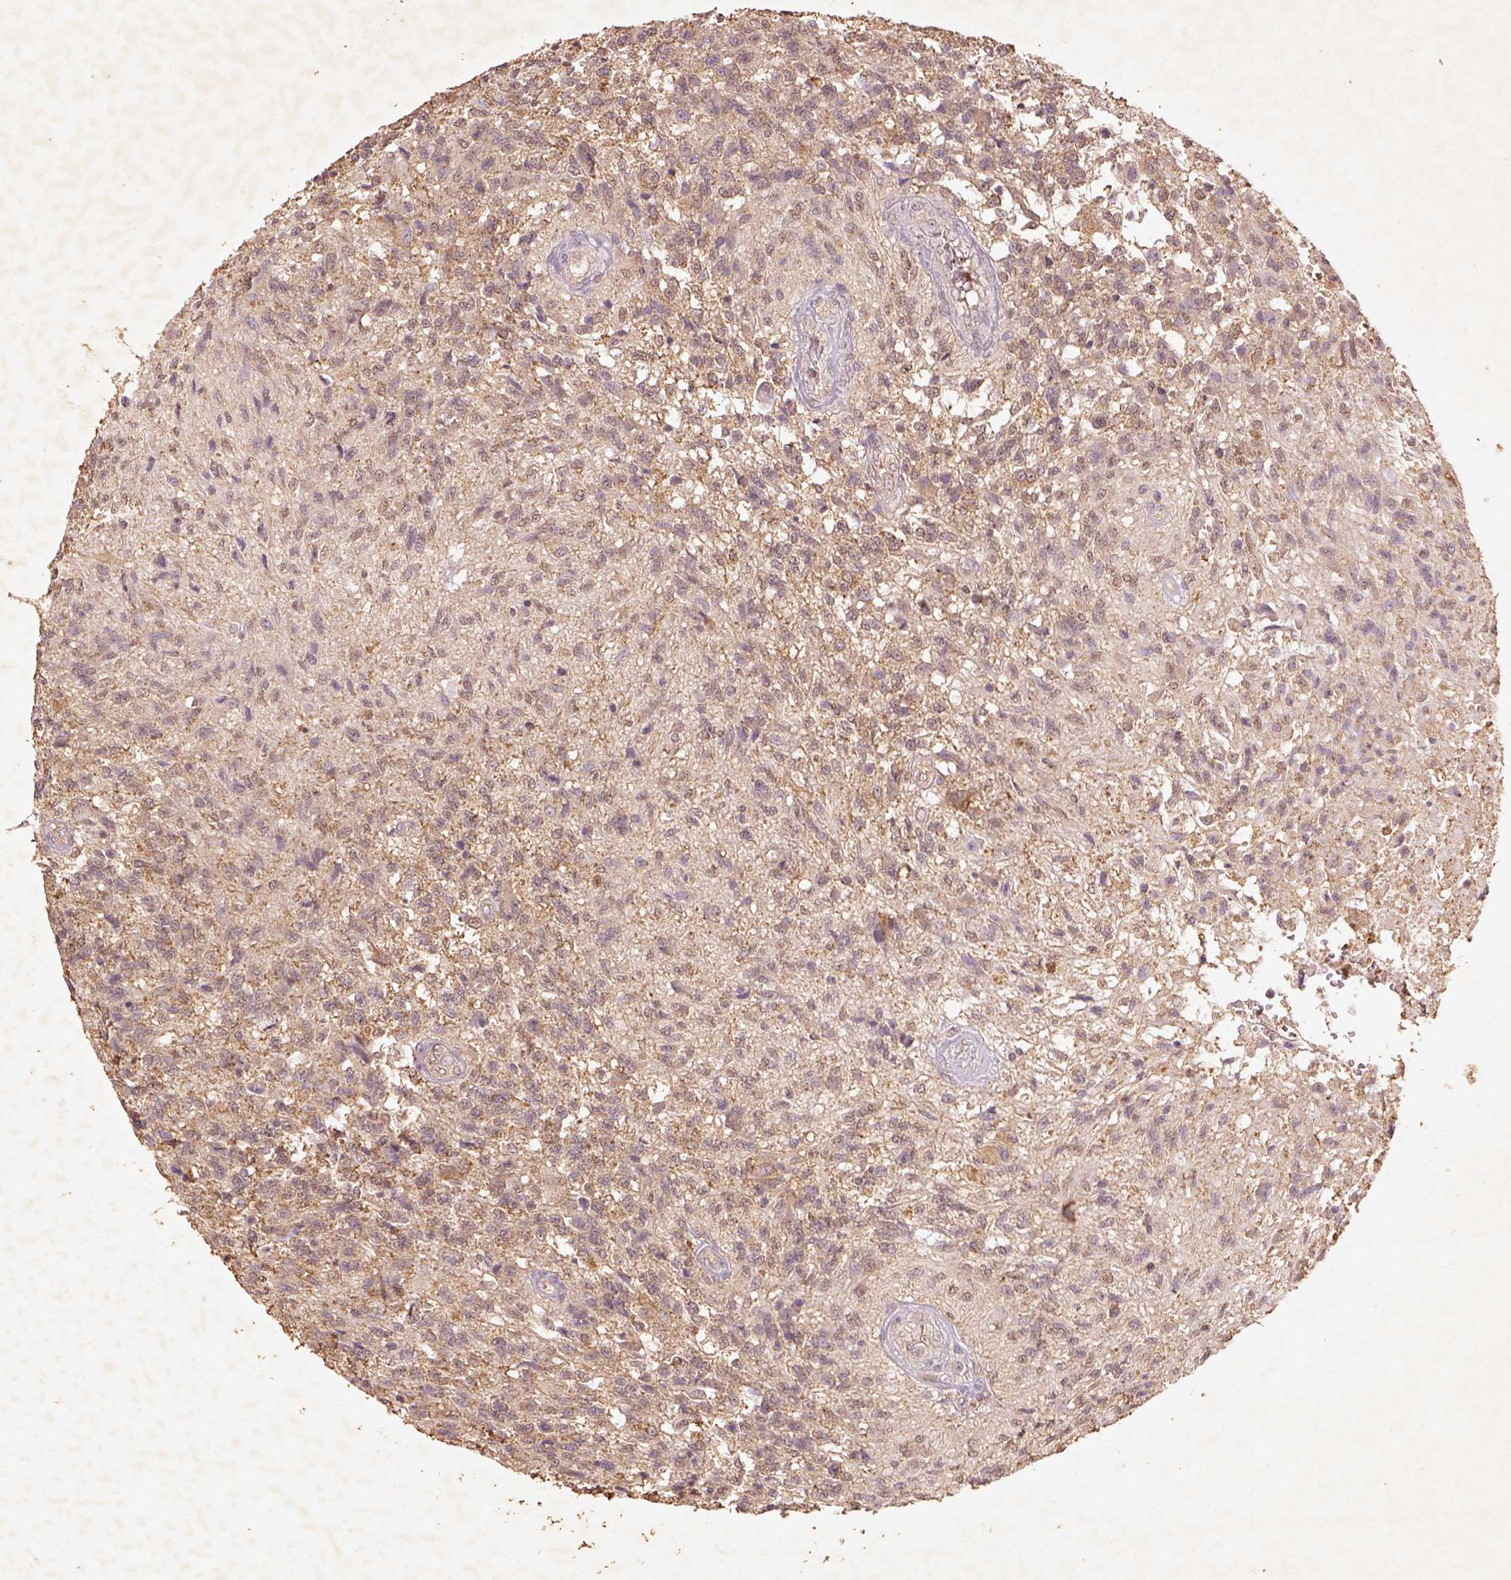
{"staining": {"intensity": "negative", "quantity": "none", "location": "none"}, "tissue": "glioma", "cell_type": "Tumor cells", "image_type": "cancer", "snomed": [{"axis": "morphology", "description": "Glioma, malignant, High grade"}, {"axis": "topography", "description": "Brain"}], "caption": "Tumor cells show no significant expression in glioma.", "gene": "AP2B1", "patient": {"sex": "male", "age": 56}}